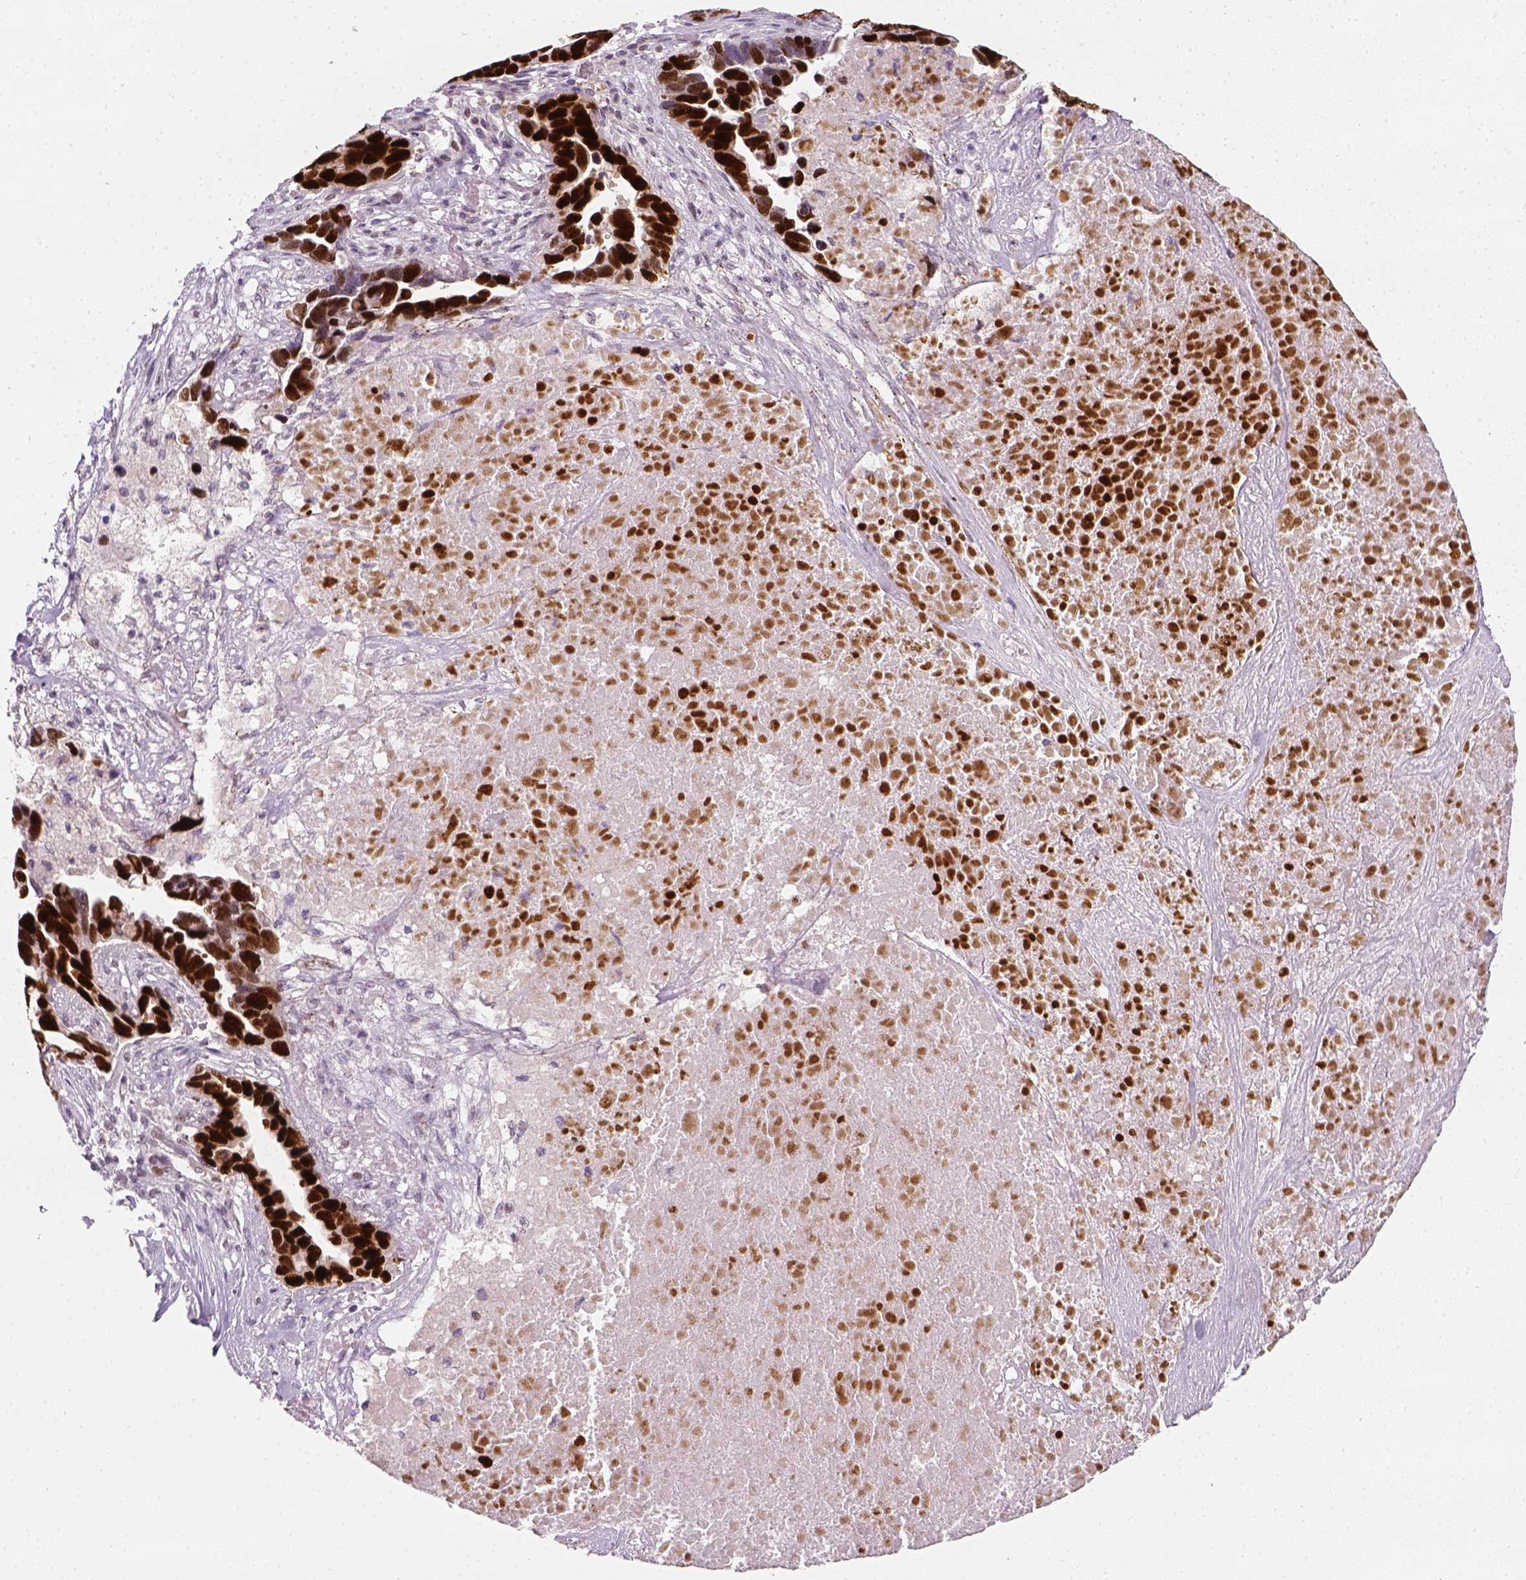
{"staining": {"intensity": "strong", "quantity": ">75%", "location": "nuclear"}, "tissue": "ovarian cancer", "cell_type": "Tumor cells", "image_type": "cancer", "snomed": [{"axis": "morphology", "description": "Cystadenocarcinoma, serous, NOS"}, {"axis": "topography", "description": "Ovary"}], "caption": "Immunohistochemistry image of neoplastic tissue: serous cystadenocarcinoma (ovarian) stained using immunohistochemistry (IHC) demonstrates high levels of strong protein expression localized specifically in the nuclear of tumor cells, appearing as a nuclear brown color.", "gene": "TP53", "patient": {"sex": "female", "age": 54}}